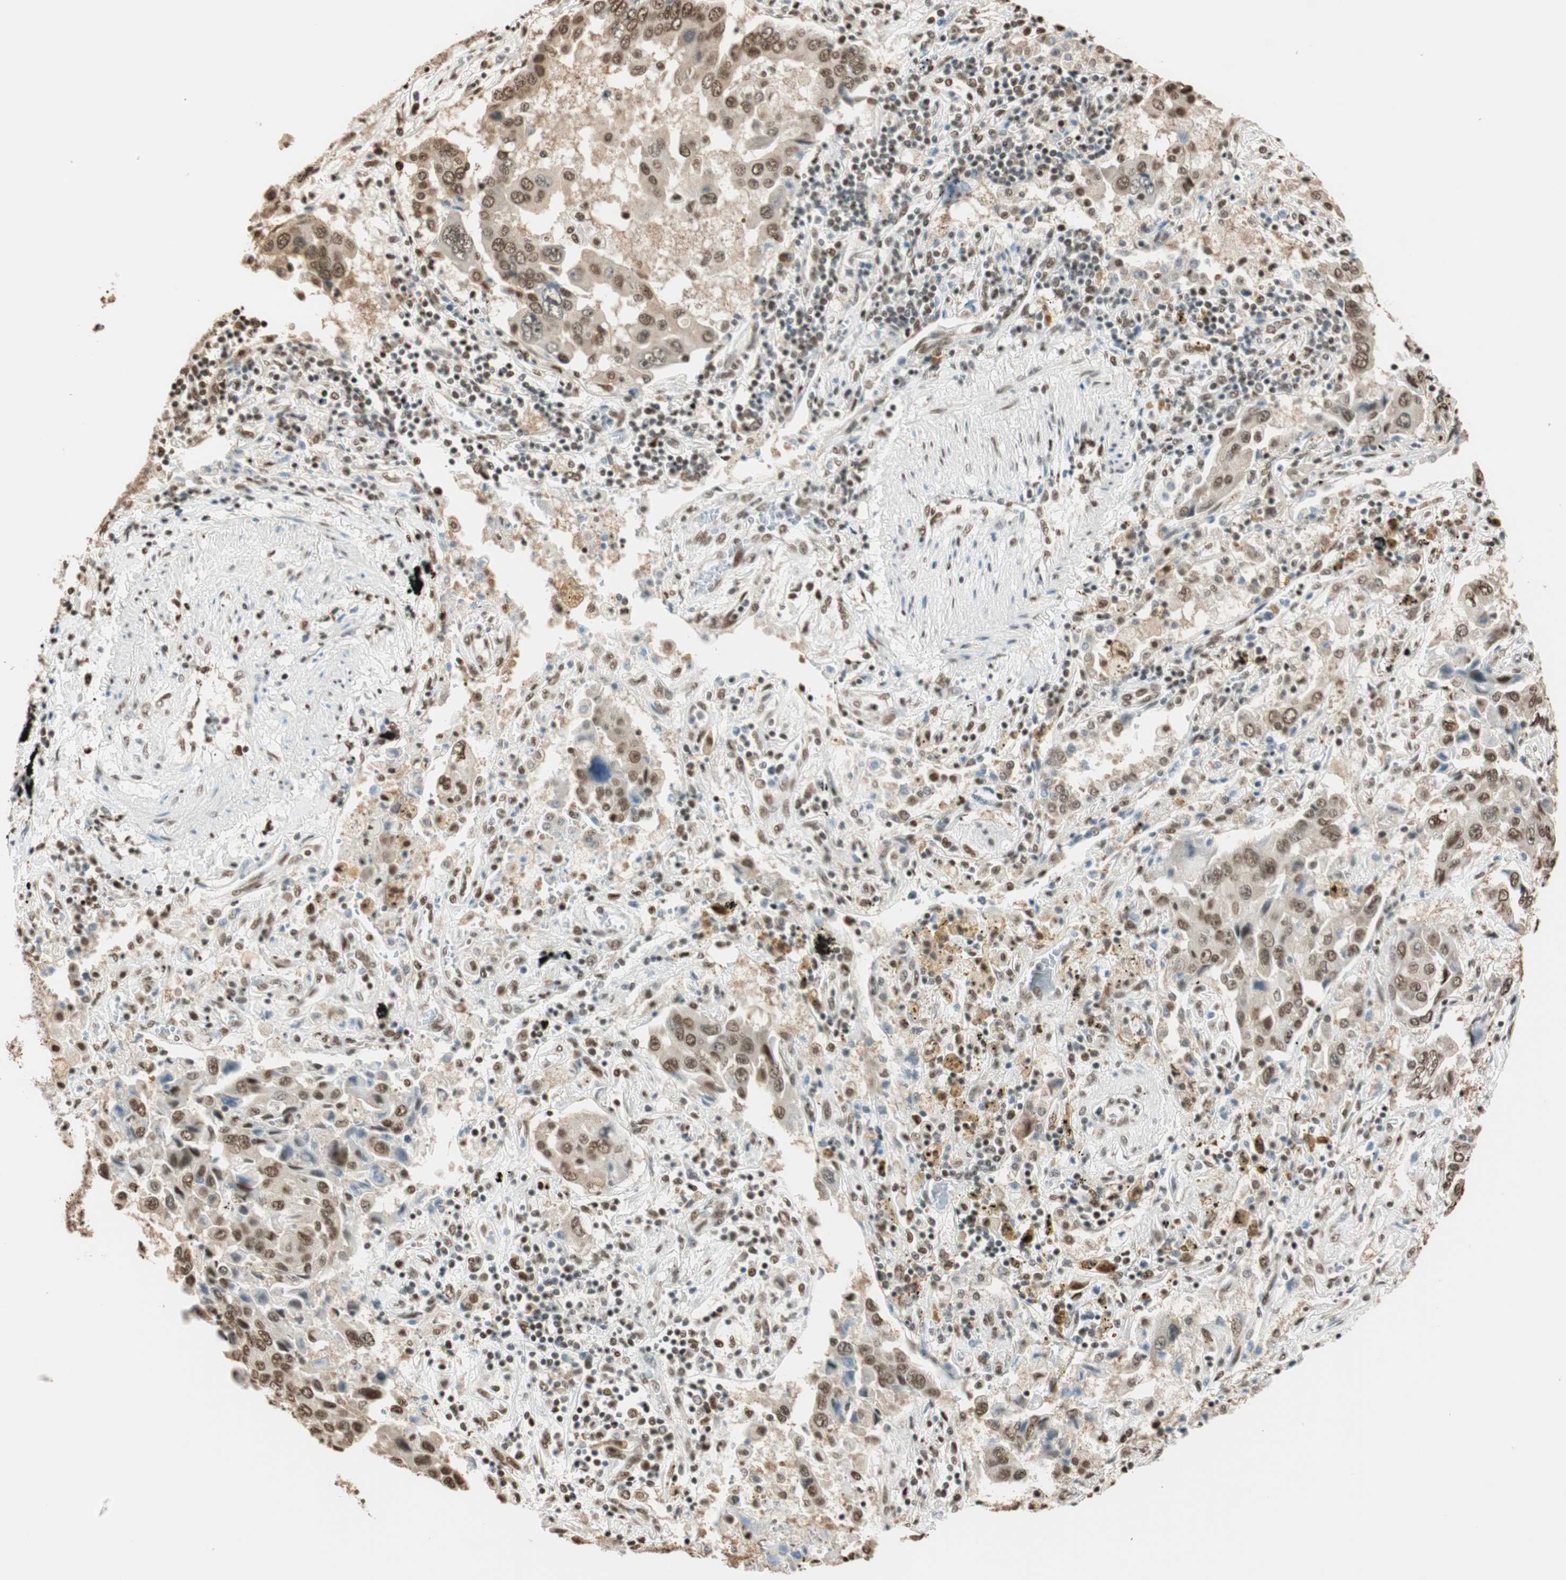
{"staining": {"intensity": "moderate", "quantity": "25%-75%", "location": "cytoplasmic/membranous,nuclear"}, "tissue": "lung cancer", "cell_type": "Tumor cells", "image_type": "cancer", "snomed": [{"axis": "morphology", "description": "Adenocarcinoma, NOS"}, {"axis": "topography", "description": "Lung"}], "caption": "Adenocarcinoma (lung) stained with immunohistochemistry (IHC) displays moderate cytoplasmic/membranous and nuclear expression in approximately 25%-75% of tumor cells.", "gene": "FANCG", "patient": {"sex": "female", "age": 65}}